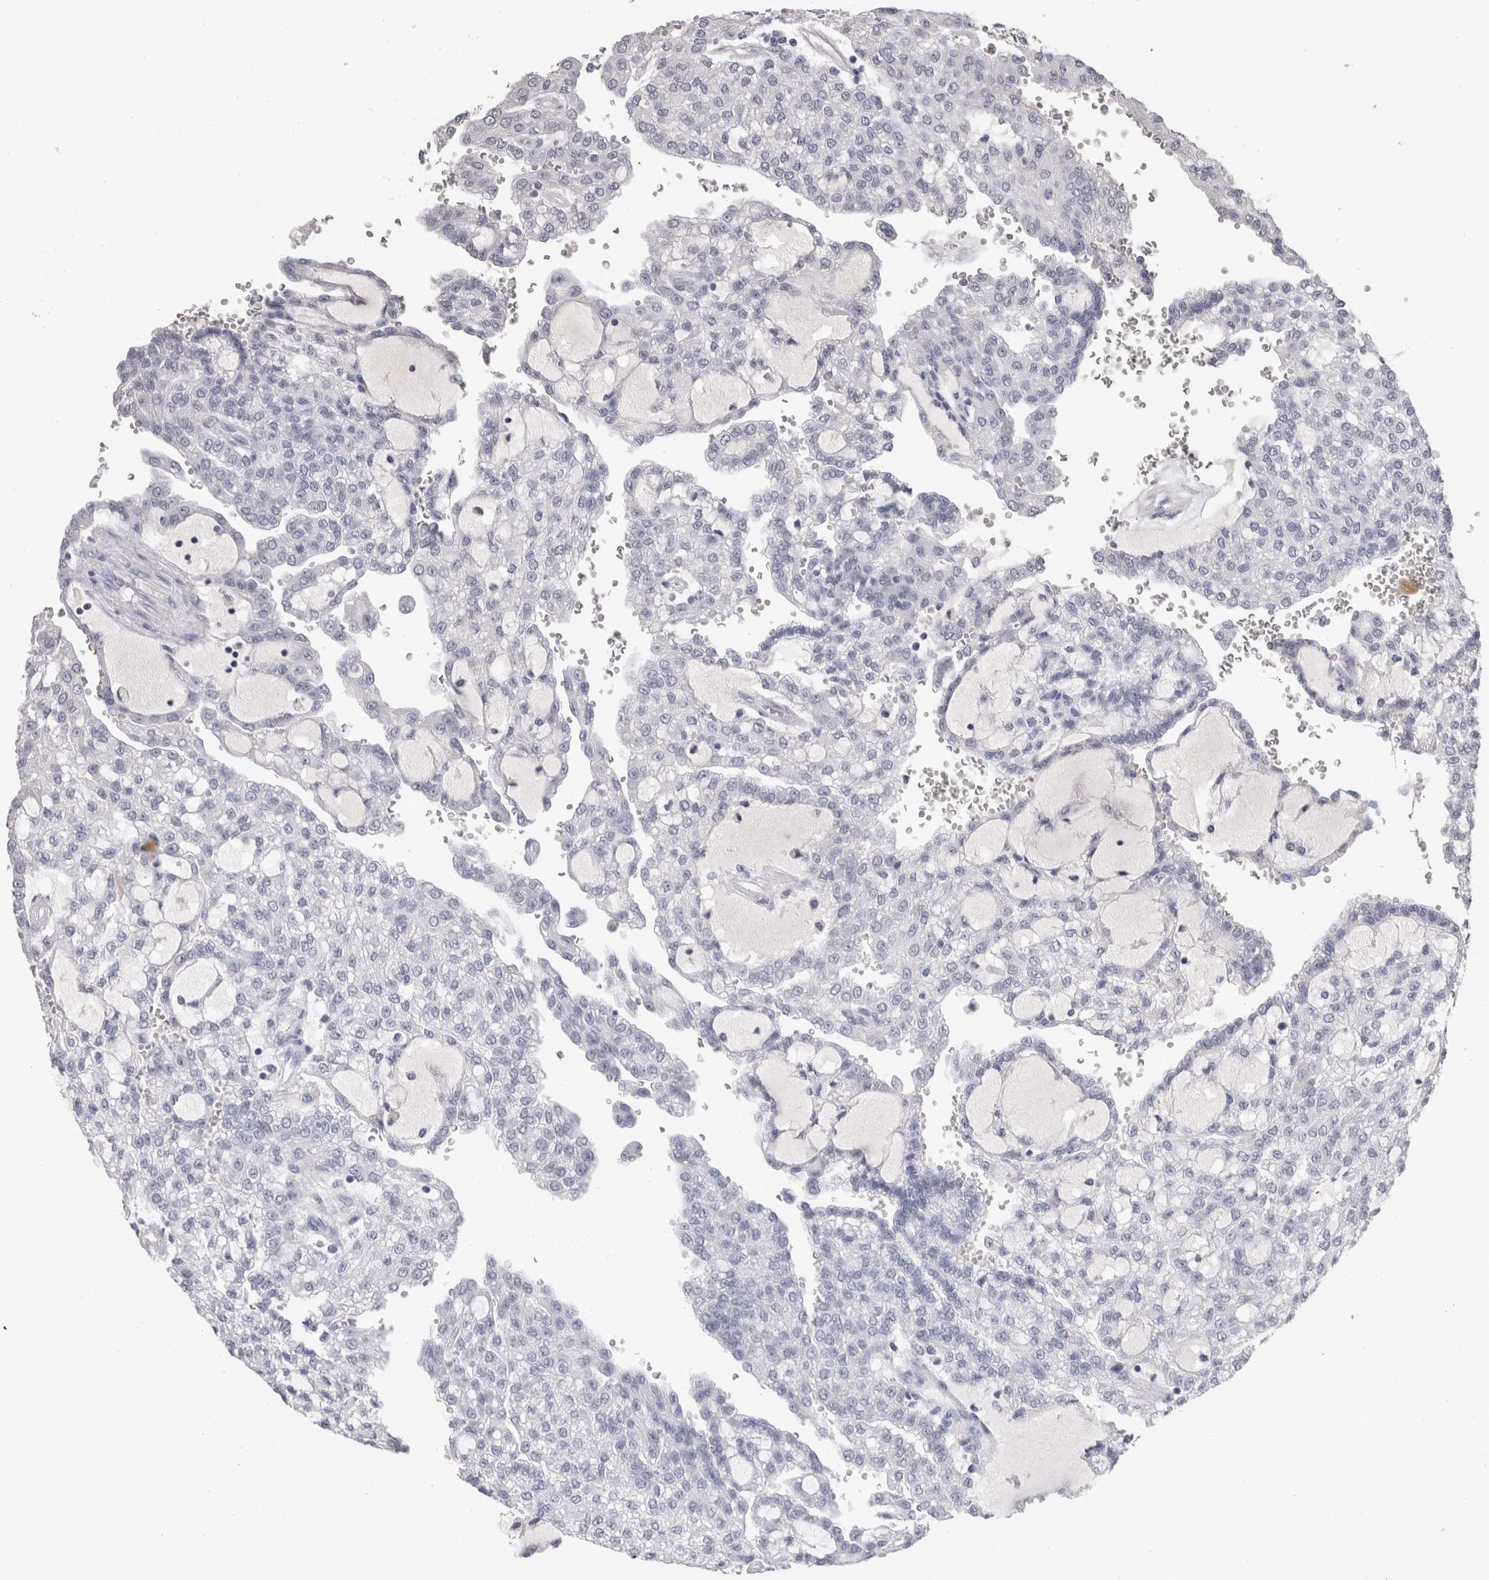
{"staining": {"intensity": "negative", "quantity": "none", "location": "none"}, "tissue": "renal cancer", "cell_type": "Tumor cells", "image_type": "cancer", "snomed": [{"axis": "morphology", "description": "Adenocarcinoma, NOS"}, {"axis": "topography", "description": "Kidney"}], "caption": "A photomicrograph of human renal cancer is negative for staining in tumor cells.", "gene": "DDX17", "patient": {"sex": "male", "age": 63}}